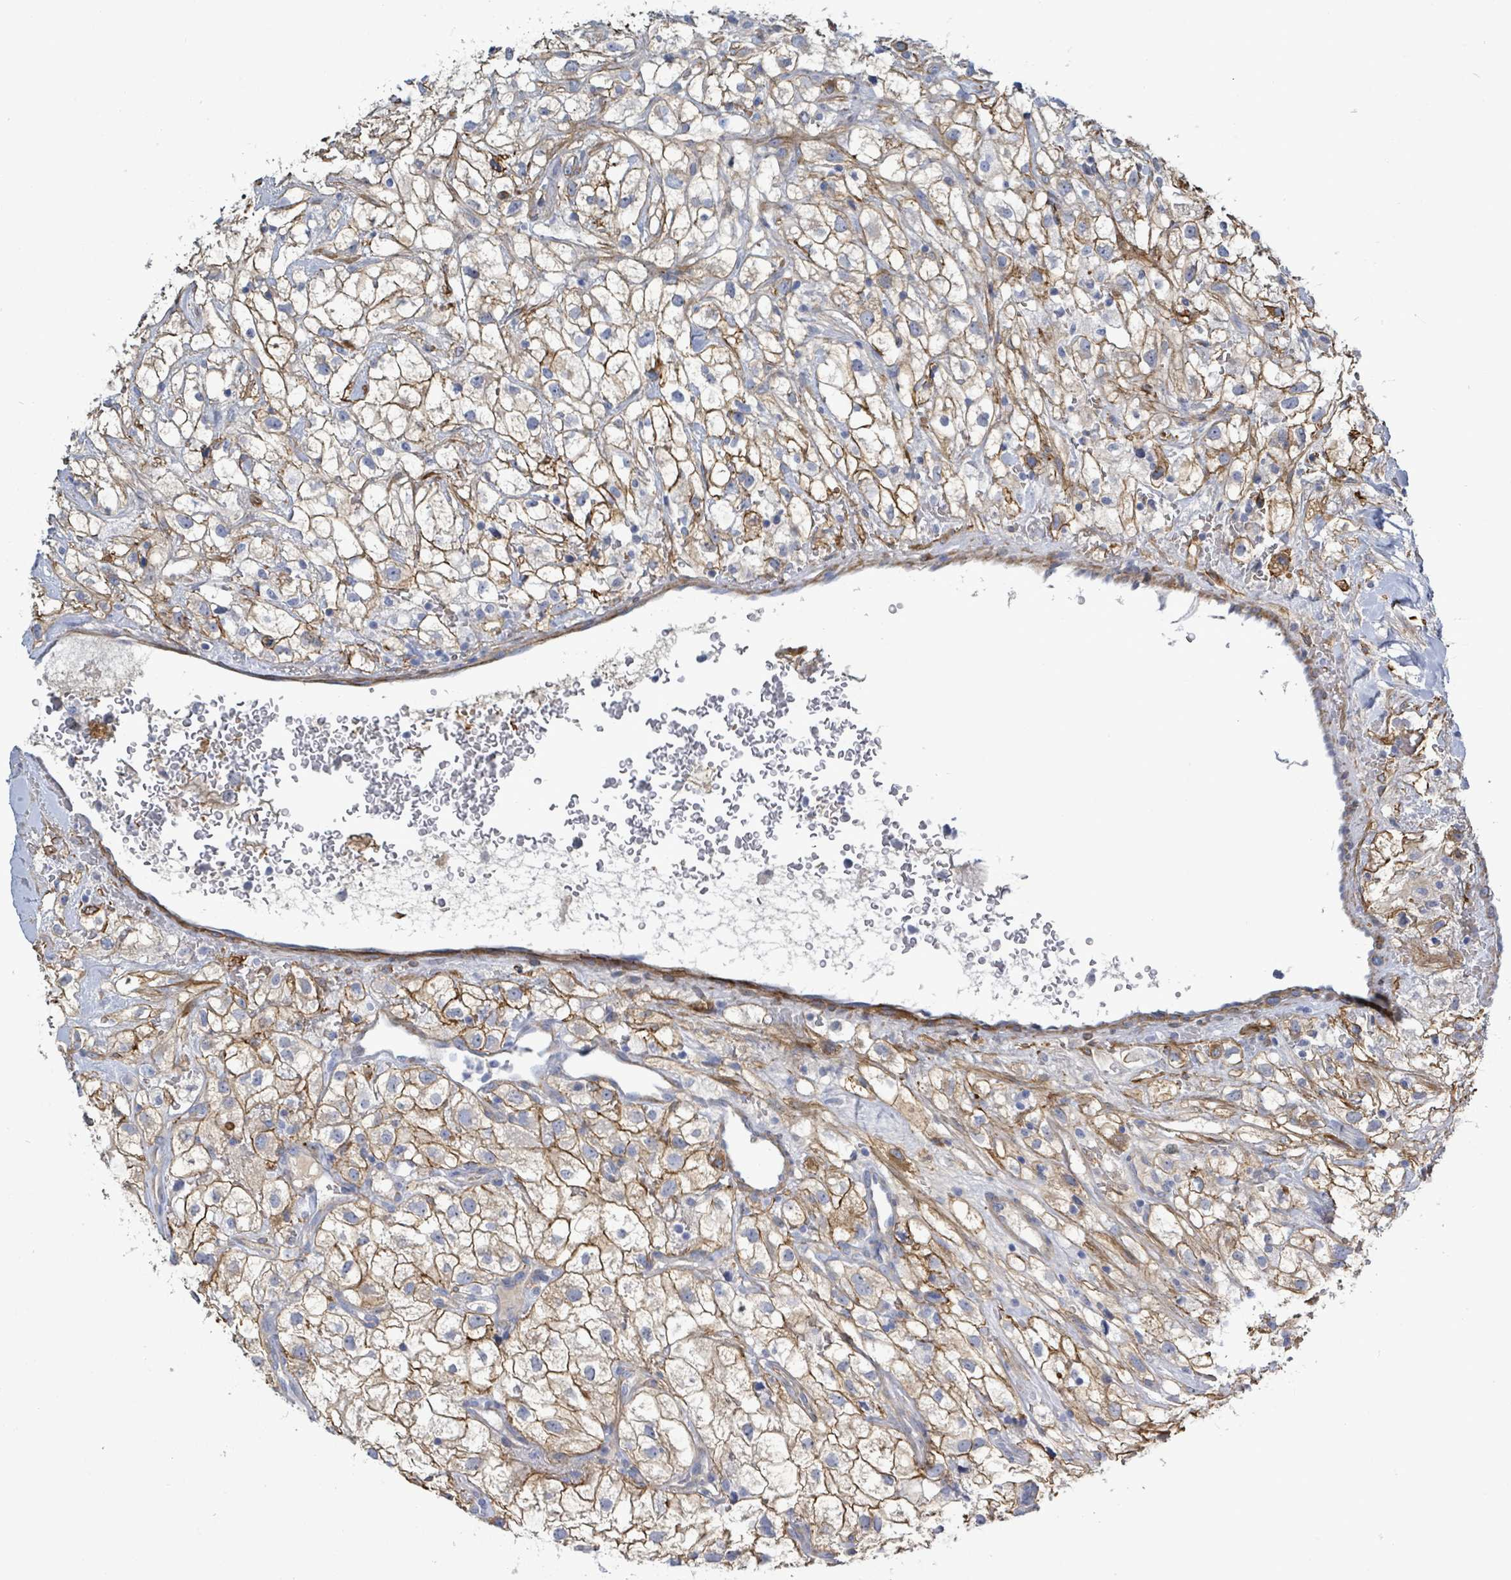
{"staining": {"intensity": "moderate", "quantity": "25%-75%", "location": "cytoplasmic/membranous"}, "tissue": "renal cancer", "cell_type": "Tumor cells", "image_type": "cancer", "snomed": [{"axis": "morphology", "description": "Adenocarcinoma, NOS"}, {"axis": "topography", "description": "Kidney"}], "caption": "A high-resolution histopathology image shows IHC staining of renal cancer, which reveals moderate cytoplasmic/membranous positivity in approximately 25%-75% of tumor cells. Using DAB (brown) and hematoxylin (blue) stains, captured at high magnification using brightfield microscopy.", "gene": "DMRTC1B", "patient": {"sex": "male", "age": 59}}